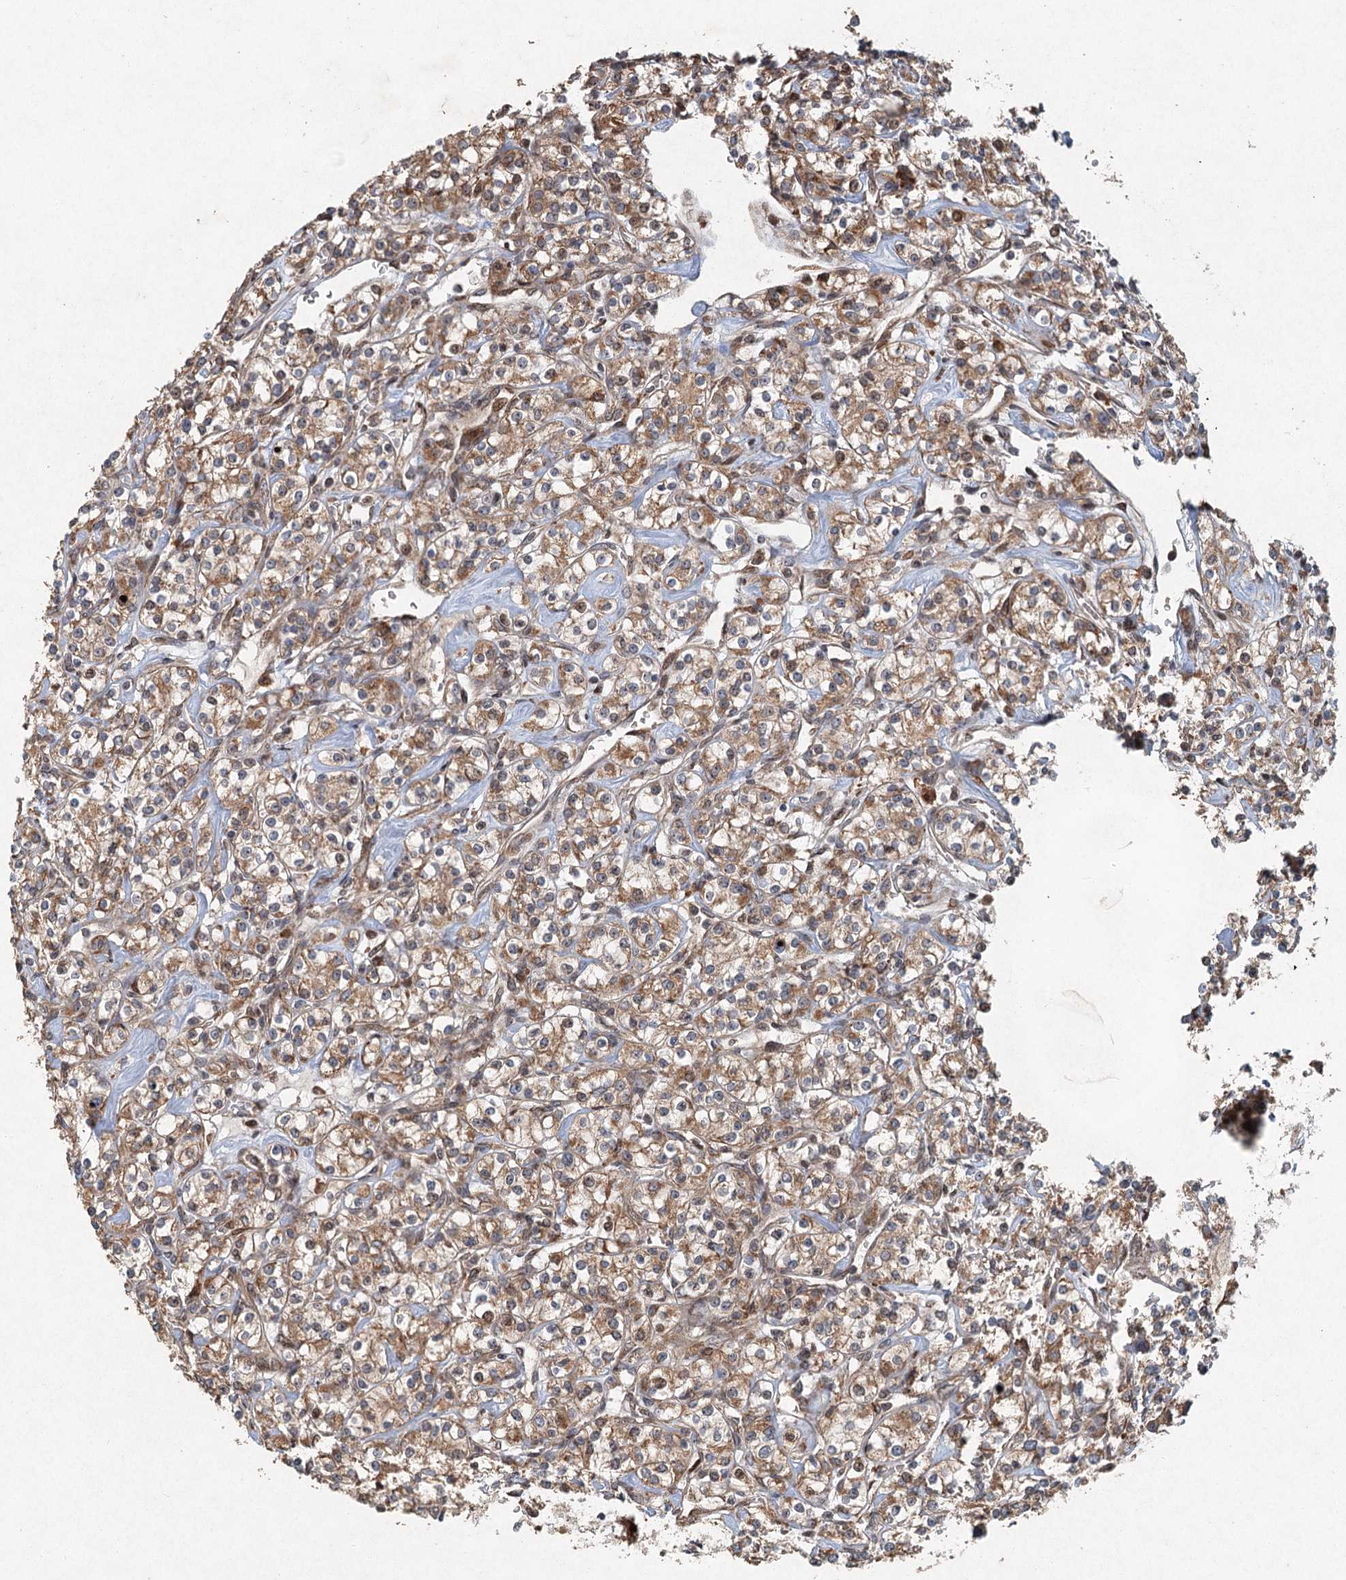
{"staining": {"intensity": "moderate", "quantity": ">75%", "location": "cytoplasmic/membranous"}, "tissue": "renal cancer", "cell_type": "Tumor cells", "image_type": "cancer", "snomed": [{"axis": "morphology", "description": "Adenocarcinoma, NOS"}, {"axis": "topography", "description": "Kidney"}], "caption": "Immunohistochemistry photomicrograph of neoplastic tissue: renal cancer (adenocarcinoma) stained using IHC reveals medium levels of moderate protein expression localized specifically in the cytoplasmic/membranous of tumor cells, appearing as a cytoplasmic/membranous brown color.", "gene": "SRPX2", "patient": {"sex": "male", "age": 77}}